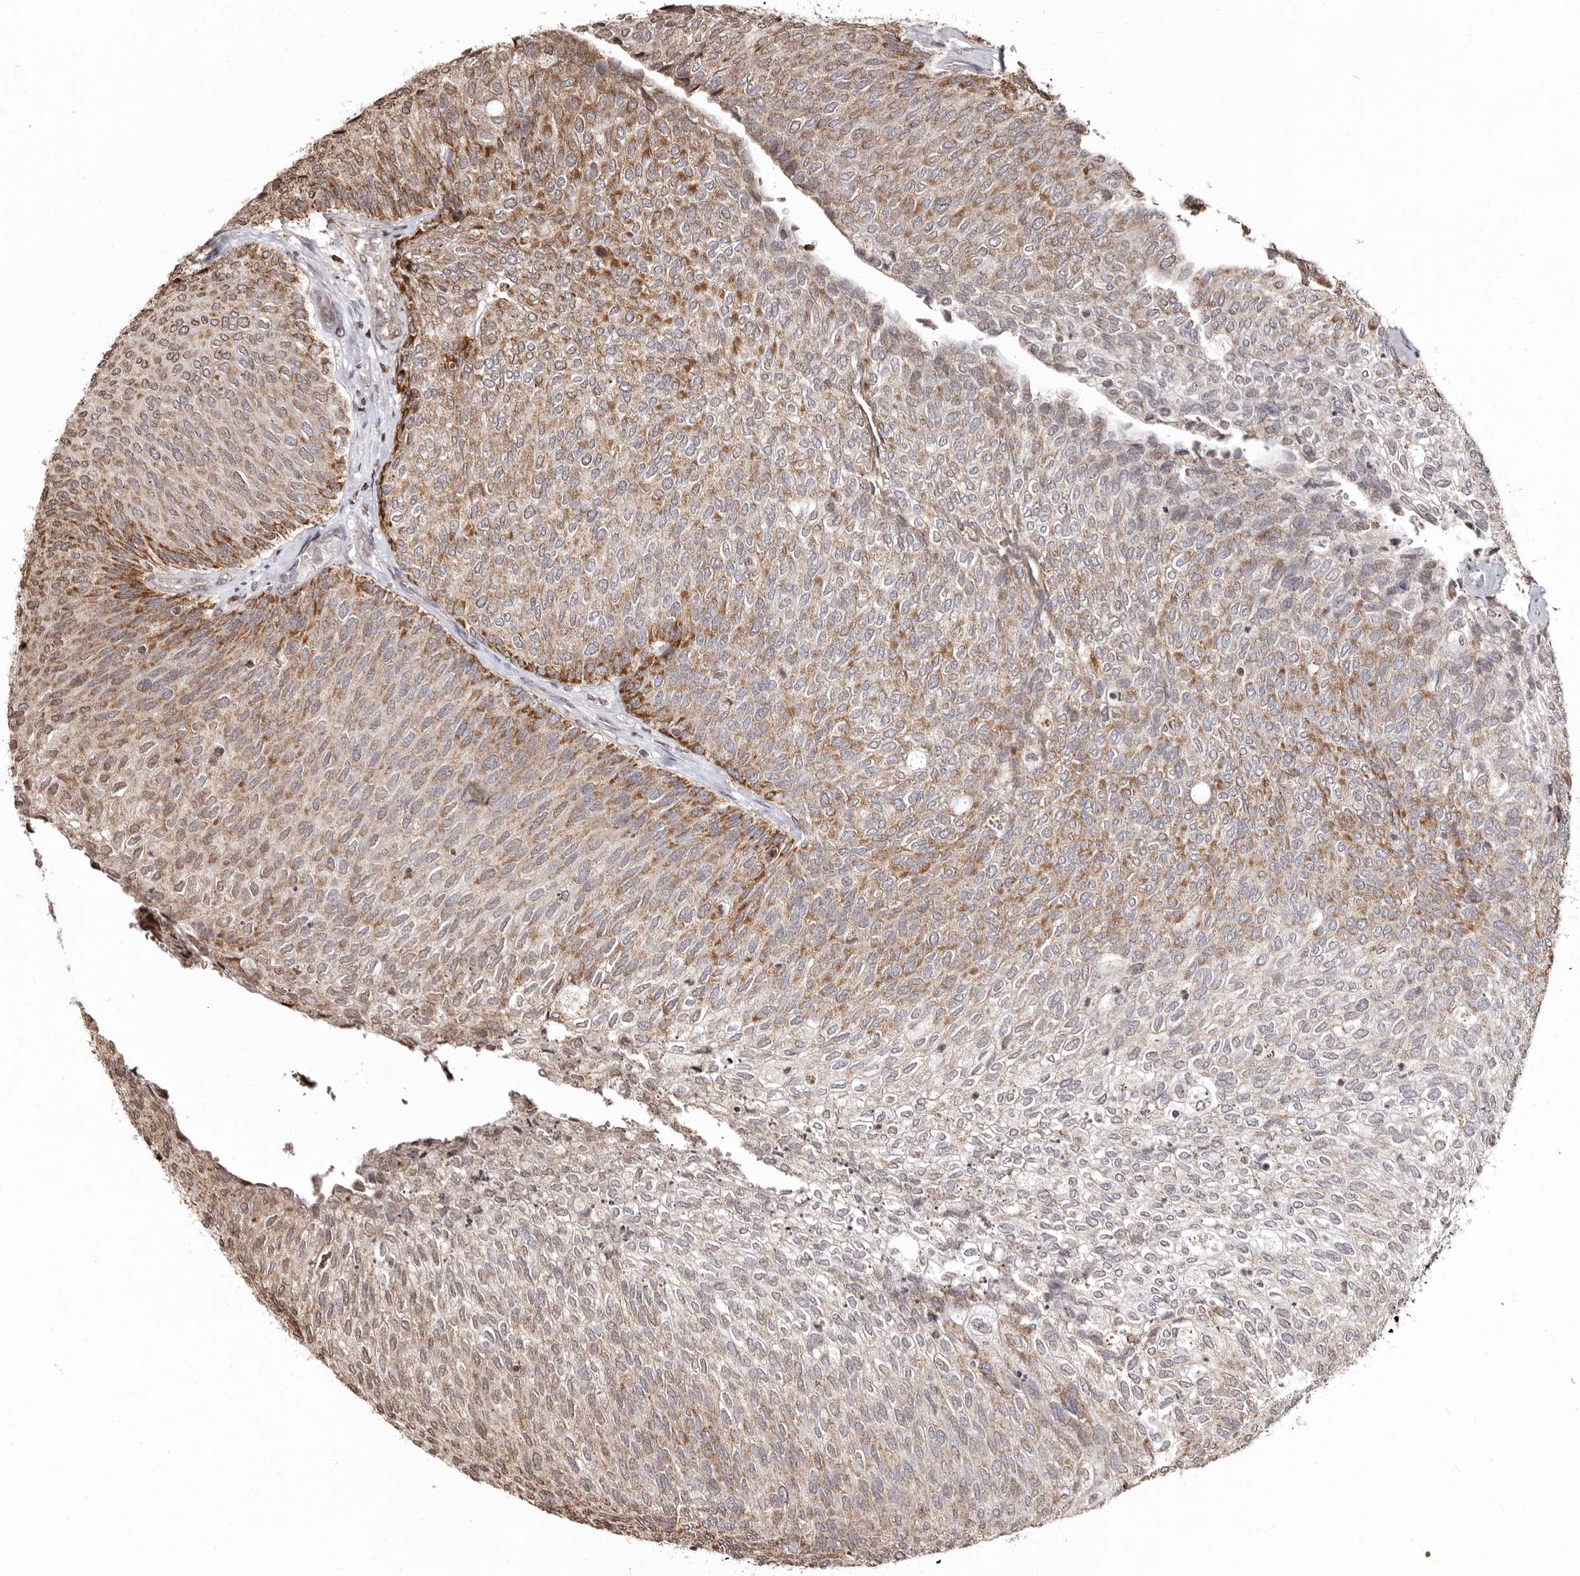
{"staining": {"intensity": "moderate", "quantity": "25%-75%", "location": "cytoplasmic/membranous"}, "tissue": "urothelial cancer", "cell_type": "Tumor cells", "image_type": "cancer", "snomed": [{"axis": "morphology", "description": "Urothelial carcinoma, Low grade"}, {"axis": "topography", "description": "Urinary bladder"}], "caption": "Urothelial carcinoma (low-grade) stained with IHC shows moderate cytoplasmic/membranous positivity in approximately 25%-75% of tumor cells.", "gene": "CCDC190", "patient": {"sex": "female", "age": 79}}